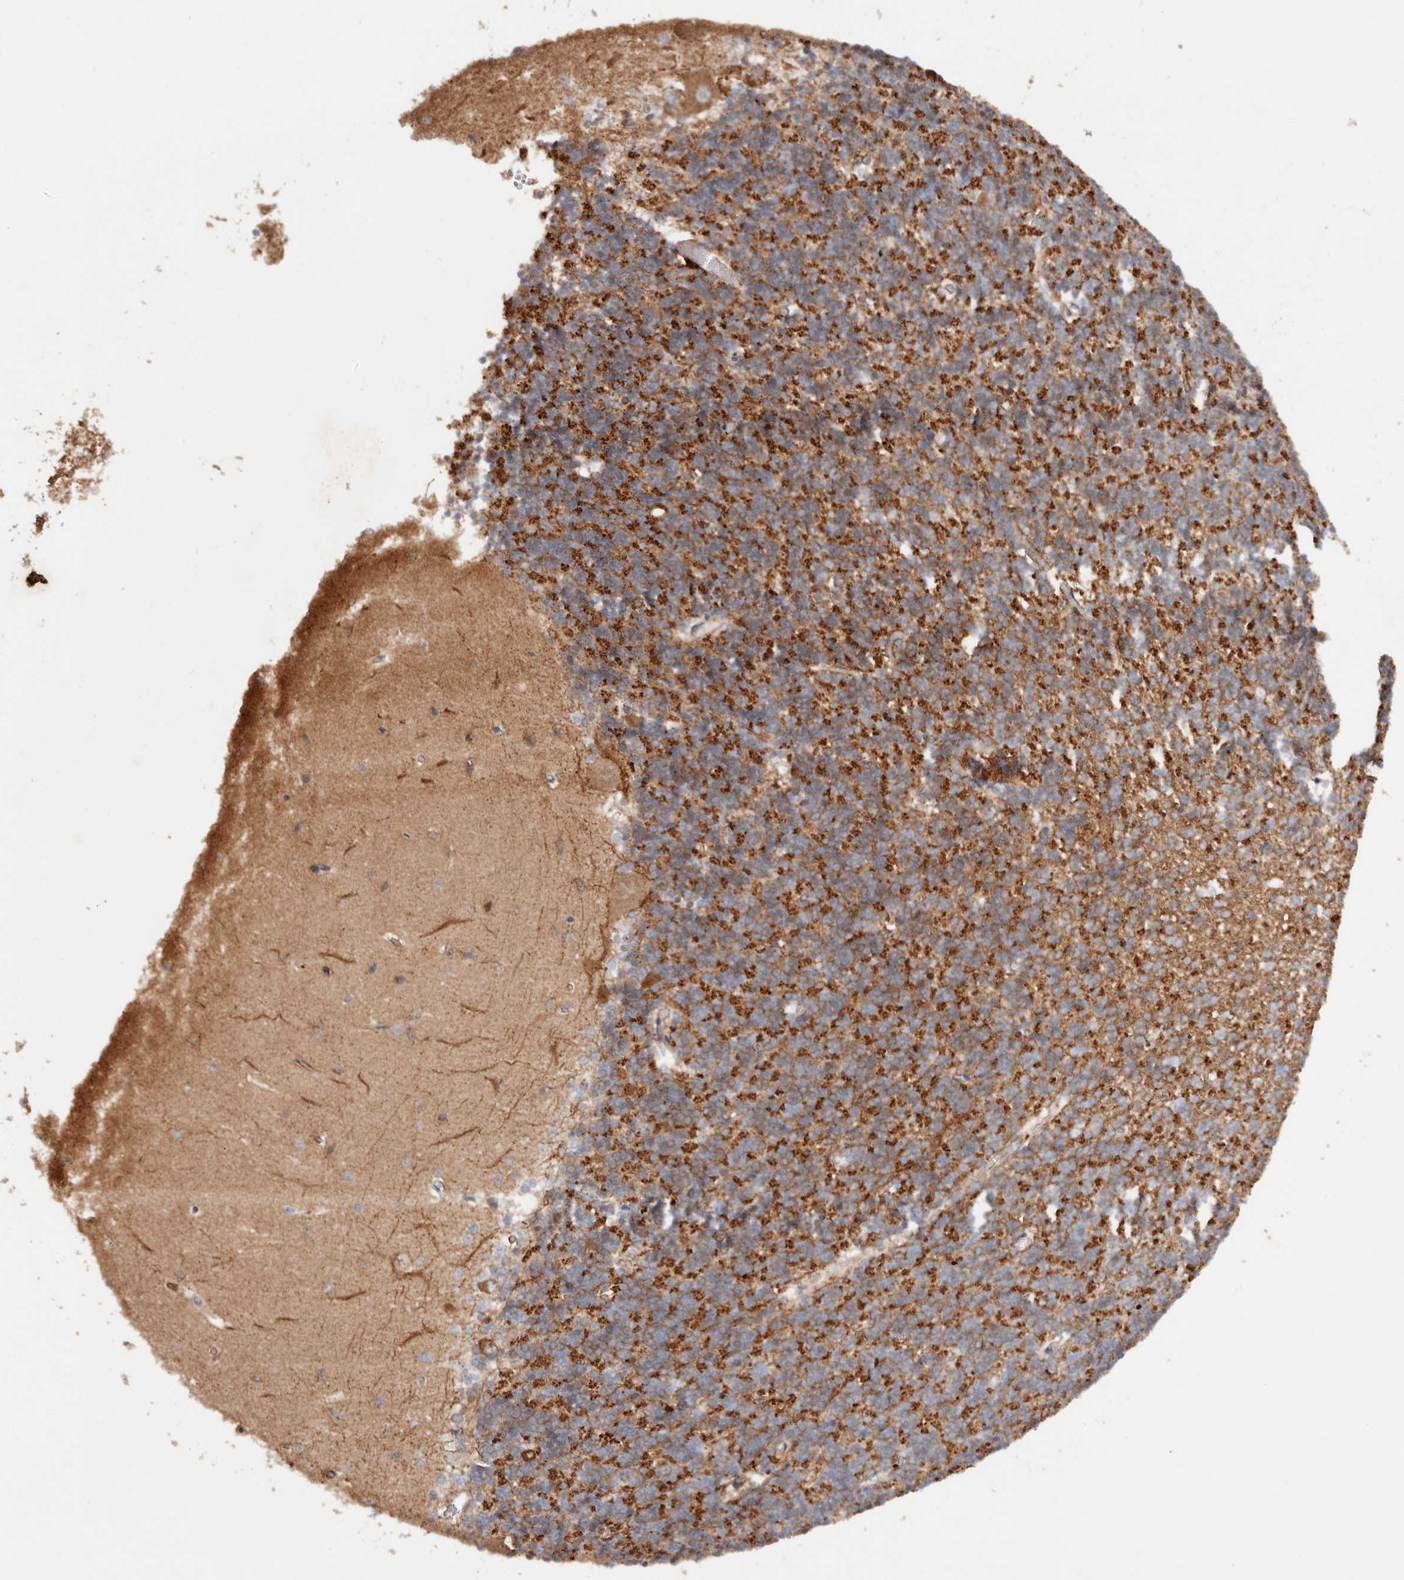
{"staining": {"intensity": "strong", "quantity": "25%-75%", "location": "cytoplasmic/membranous"}, "tissue": "cerebellum", "cell_type": "Cells in granular layer", "image_type": "normal", "snomed": [{"axis": "morphology", "description": "Normal tissue, NOS"}, {"axis": "topography", "description": "Cerebellum"}], "caption": "Cells in granular layer show strong cytoplasmic/membranous positivity in about 25%-75% of cells in normal cerebellum.", "gene": "PTPN22", "patient": {"sex": "male", "age": 37}}